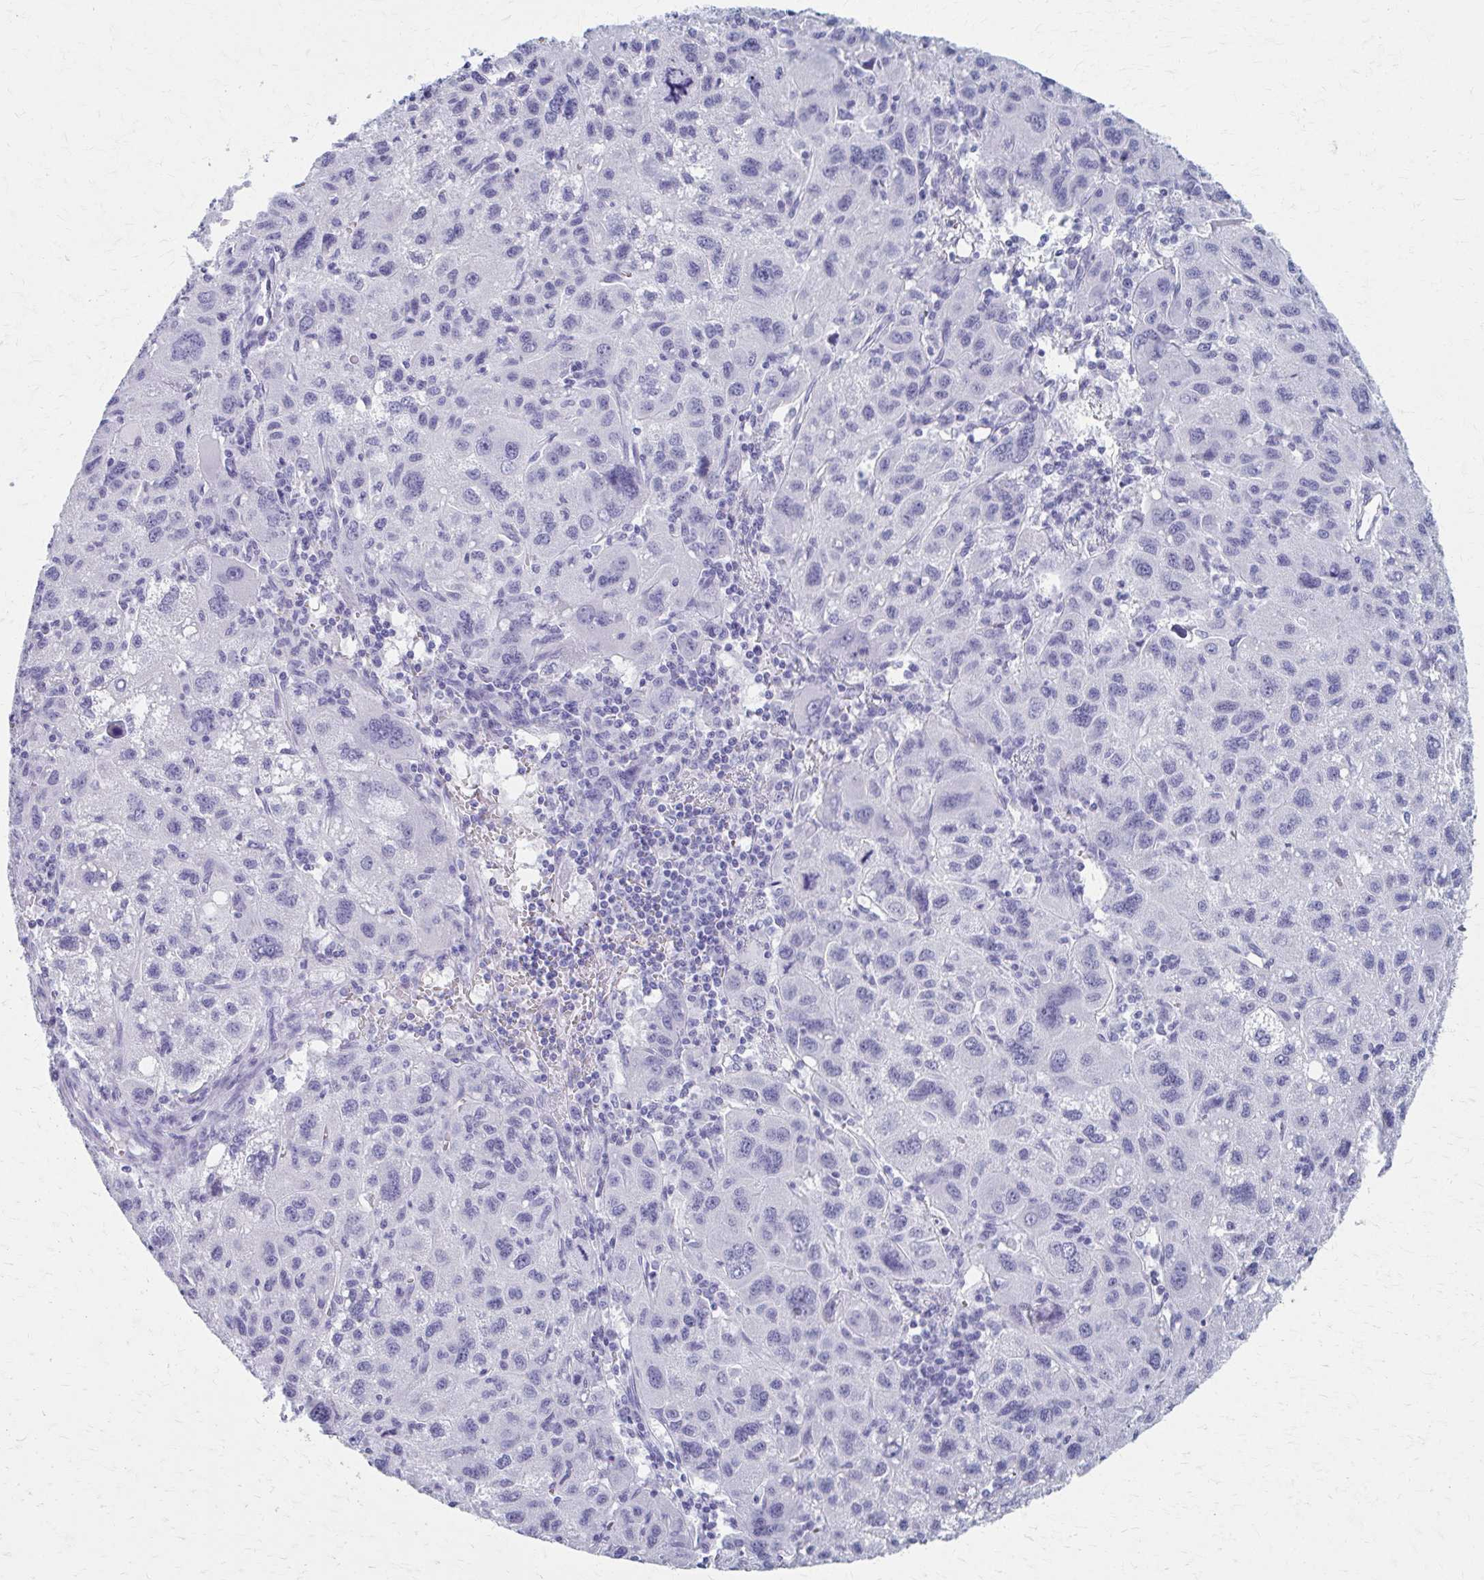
{"staining": {"intensity": "negative", "quantity": "none", "location": "none"}, "tissue": "liver cancer", "cell_type": "Tumor cells", "image_type": "cancer", "snomed": [{"axis": "morphology", "description": "Carcinoma, Hepatocellular, NOS"}, {"axis": "topography", "description": "Liver"}], "caption": "Immunohistochemistry (IHC) of liver hepatocellular carcinoma exhibits no positivity in tumor cells. (Stains: DAB immunohistochemistry (IHC) with hematoxylin counter stain, Microscopy: brightfield microscopy at high magnification).", "gene": "CELF5", "patient": {"sex": "female", "age": 77}}